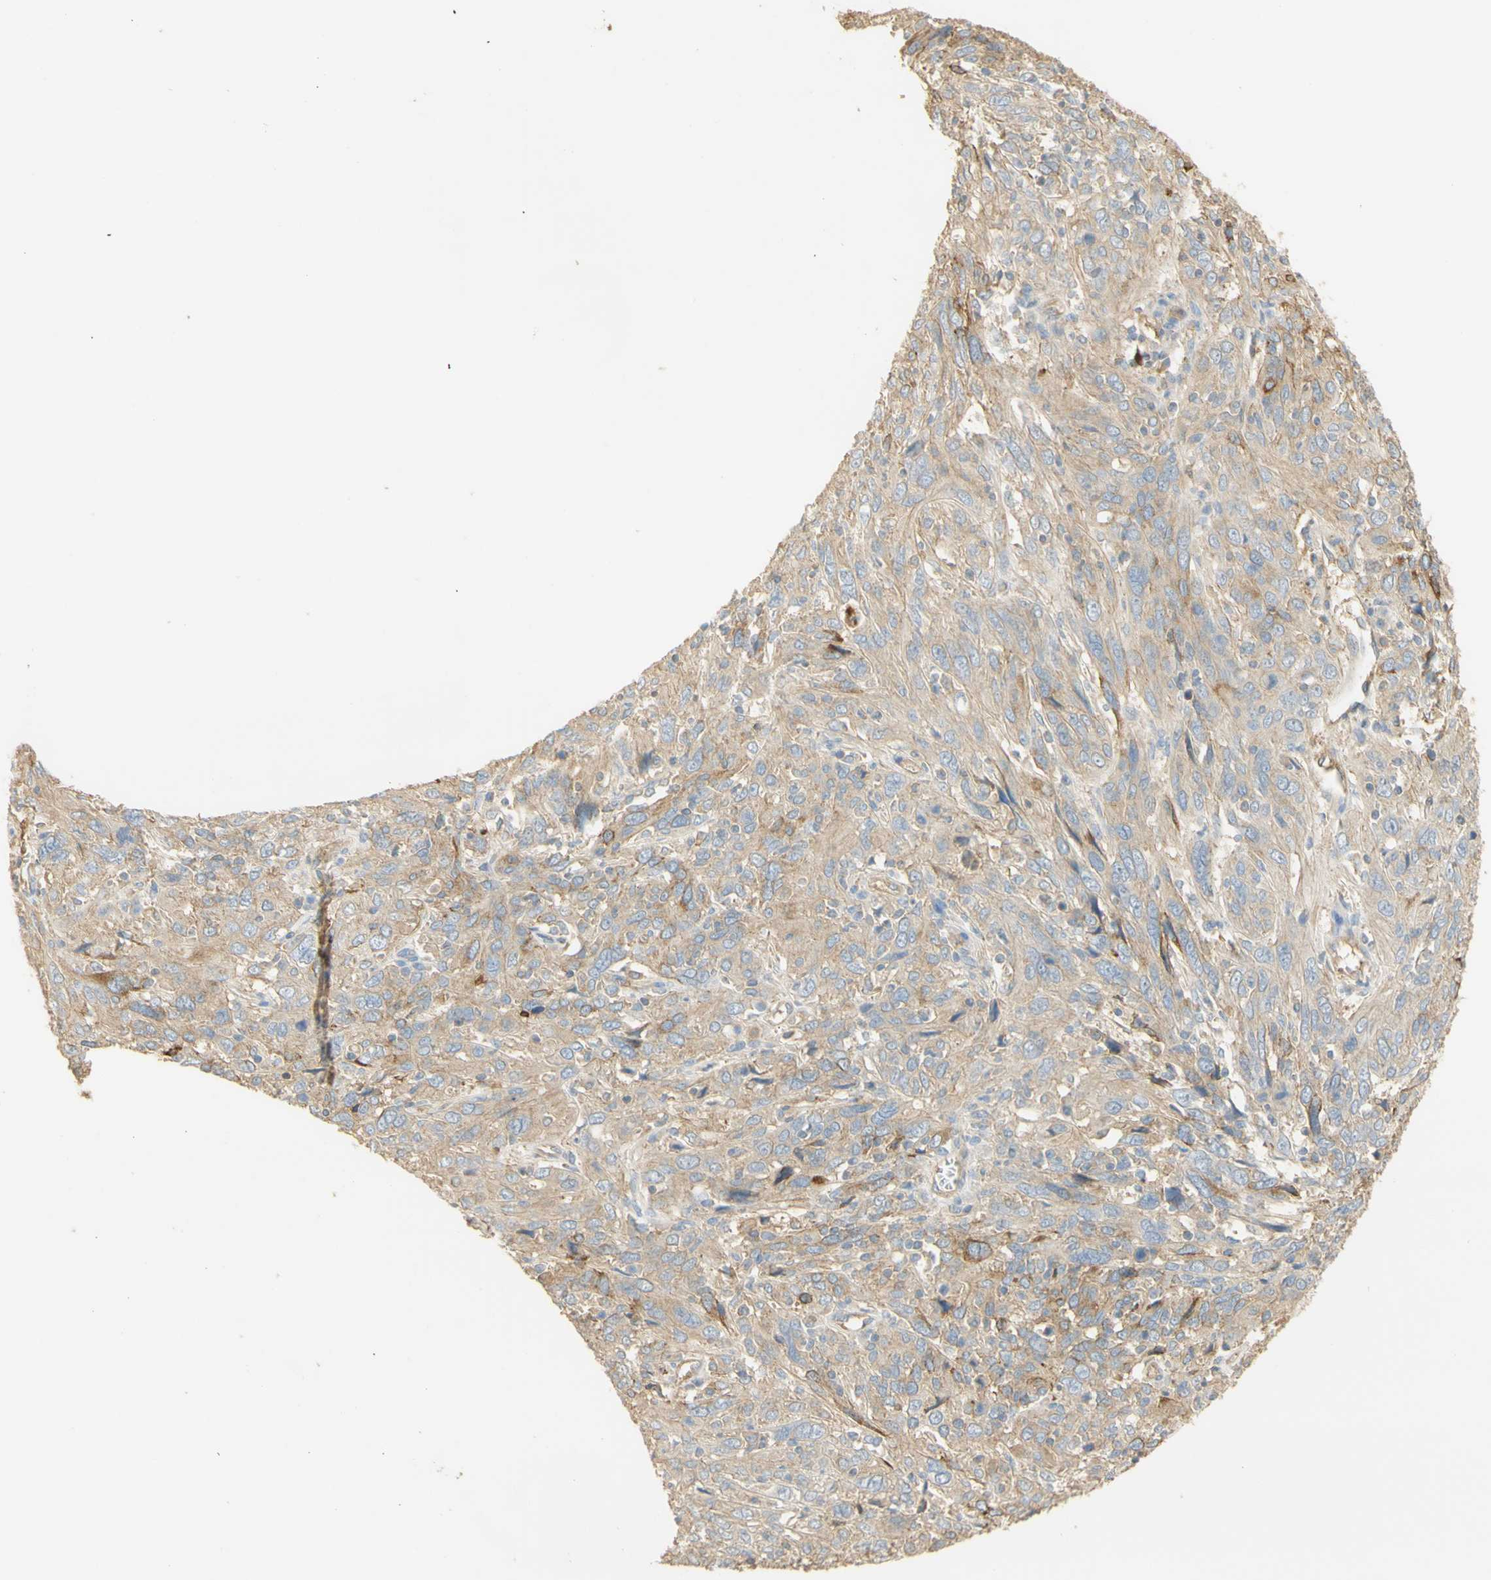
{"staining": {"intensity": "weak", "quantity": ">75%", "location": "cytoplasmic/membranous"}, "tissue": "cervical cancer", "cell_type": "Tumor cells", "image_type": "cancer", "snomed": [{"axis": "morphology", "description": "Squamous cell carcinoma, NOS"}, {"axis": "topography", "description": "Cervix"}], "caption": "This is a photomicrograph of immunohistochemistry (IHC) staining of squamous cell carcinoma (cervical), which shows weak staining in the cytoplasmic/membranous of tumor cells.", "gene": "KCNE4", "patient": {"sex": "female", "age": 46}}